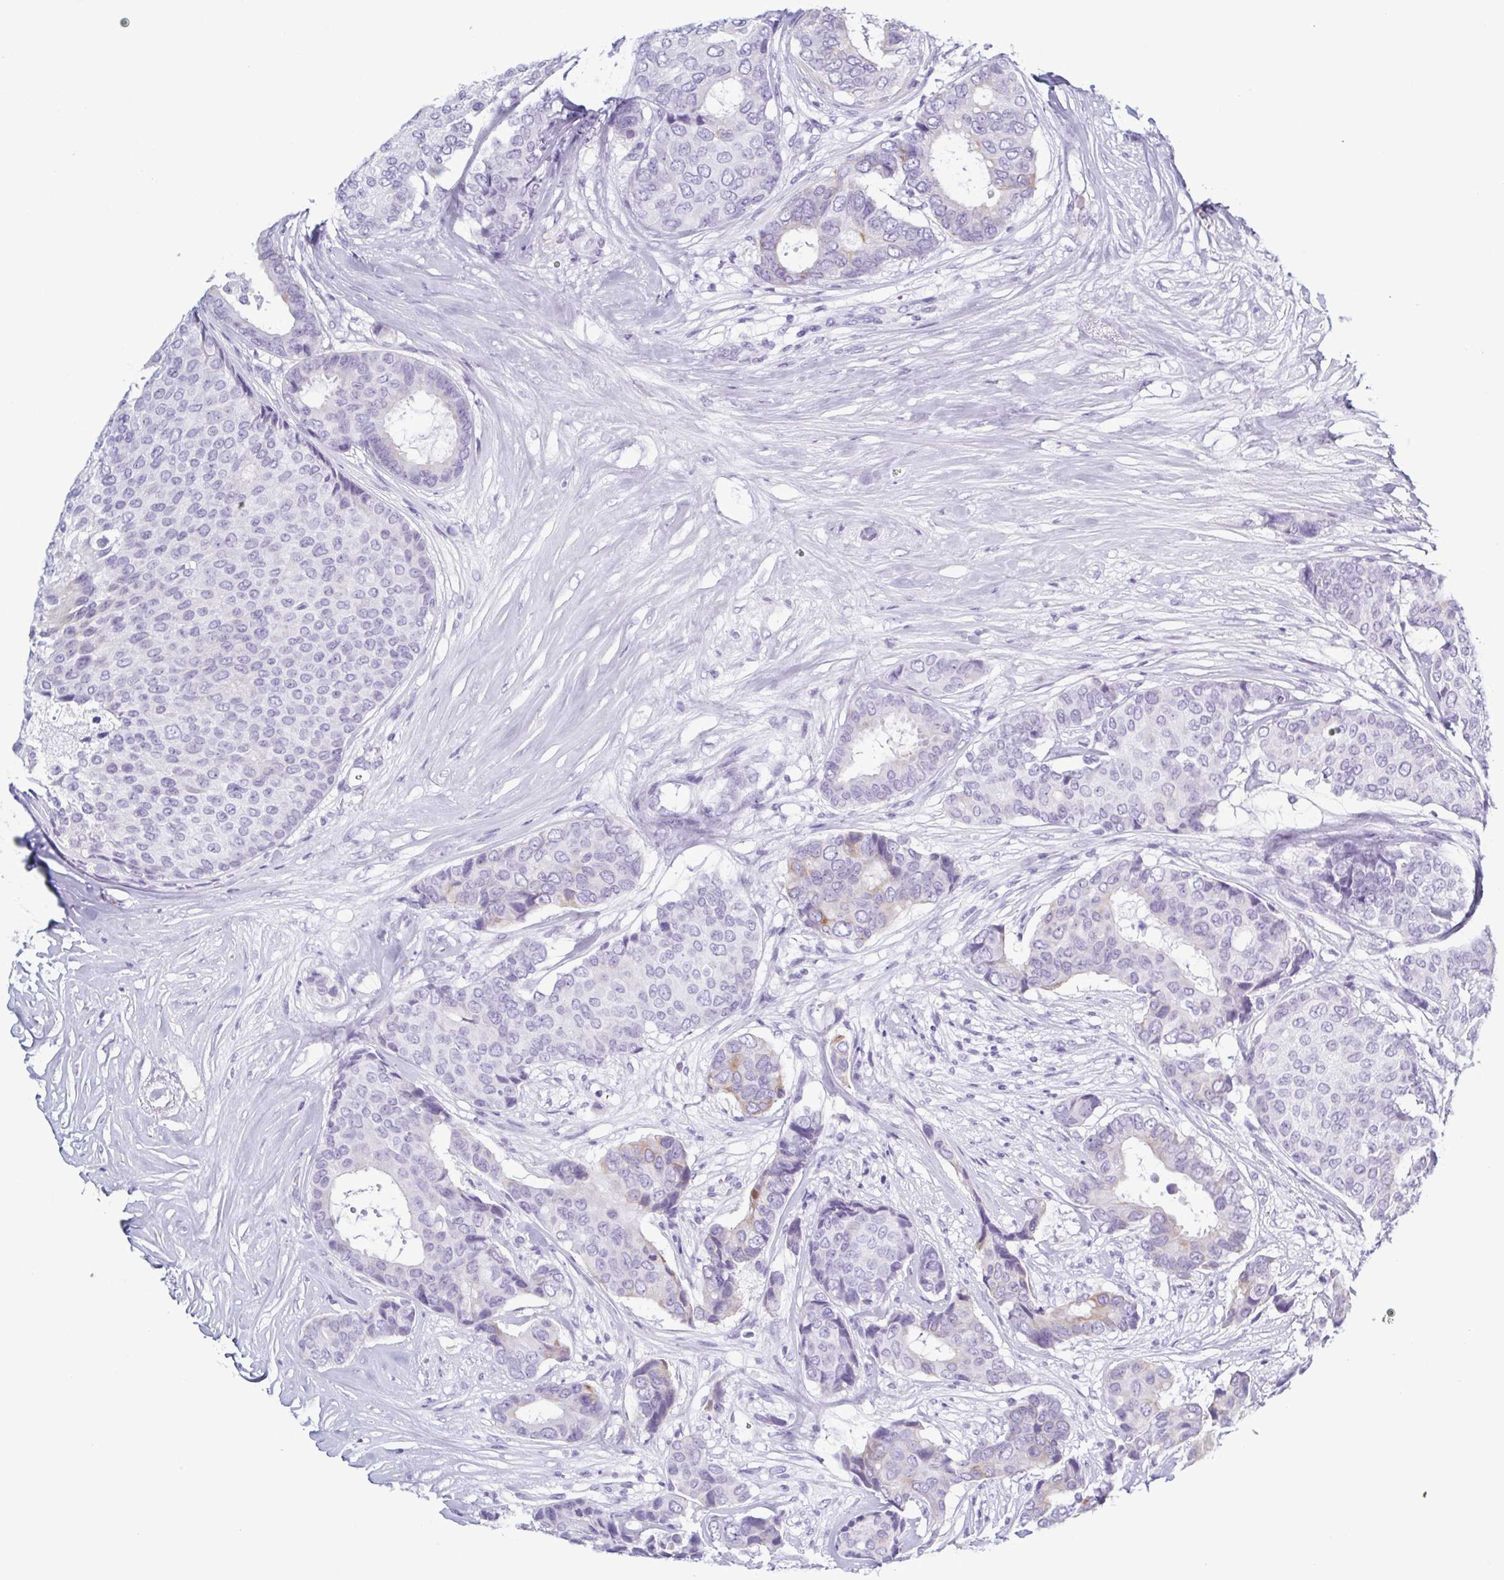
{"staining": {"intensity": "weak", "quantity": "<25%", "location": "cytoplasmic/membranous"}, "tissue": "breast cancer", "cell_type": "Tumor cells", "image_type": "cancer", "snomed": [{"axis": "morphology", "description": "Duct carcinoma"}, {"axis": "topography", "description": "Breast"}], "caption": "Micrograph shows no protein expression in tumor cells of breast cancer (infiltrating ductal carcinoma) tissue.", "gene": "KRT10", "patient": {"sex": "female", "age": 75}}